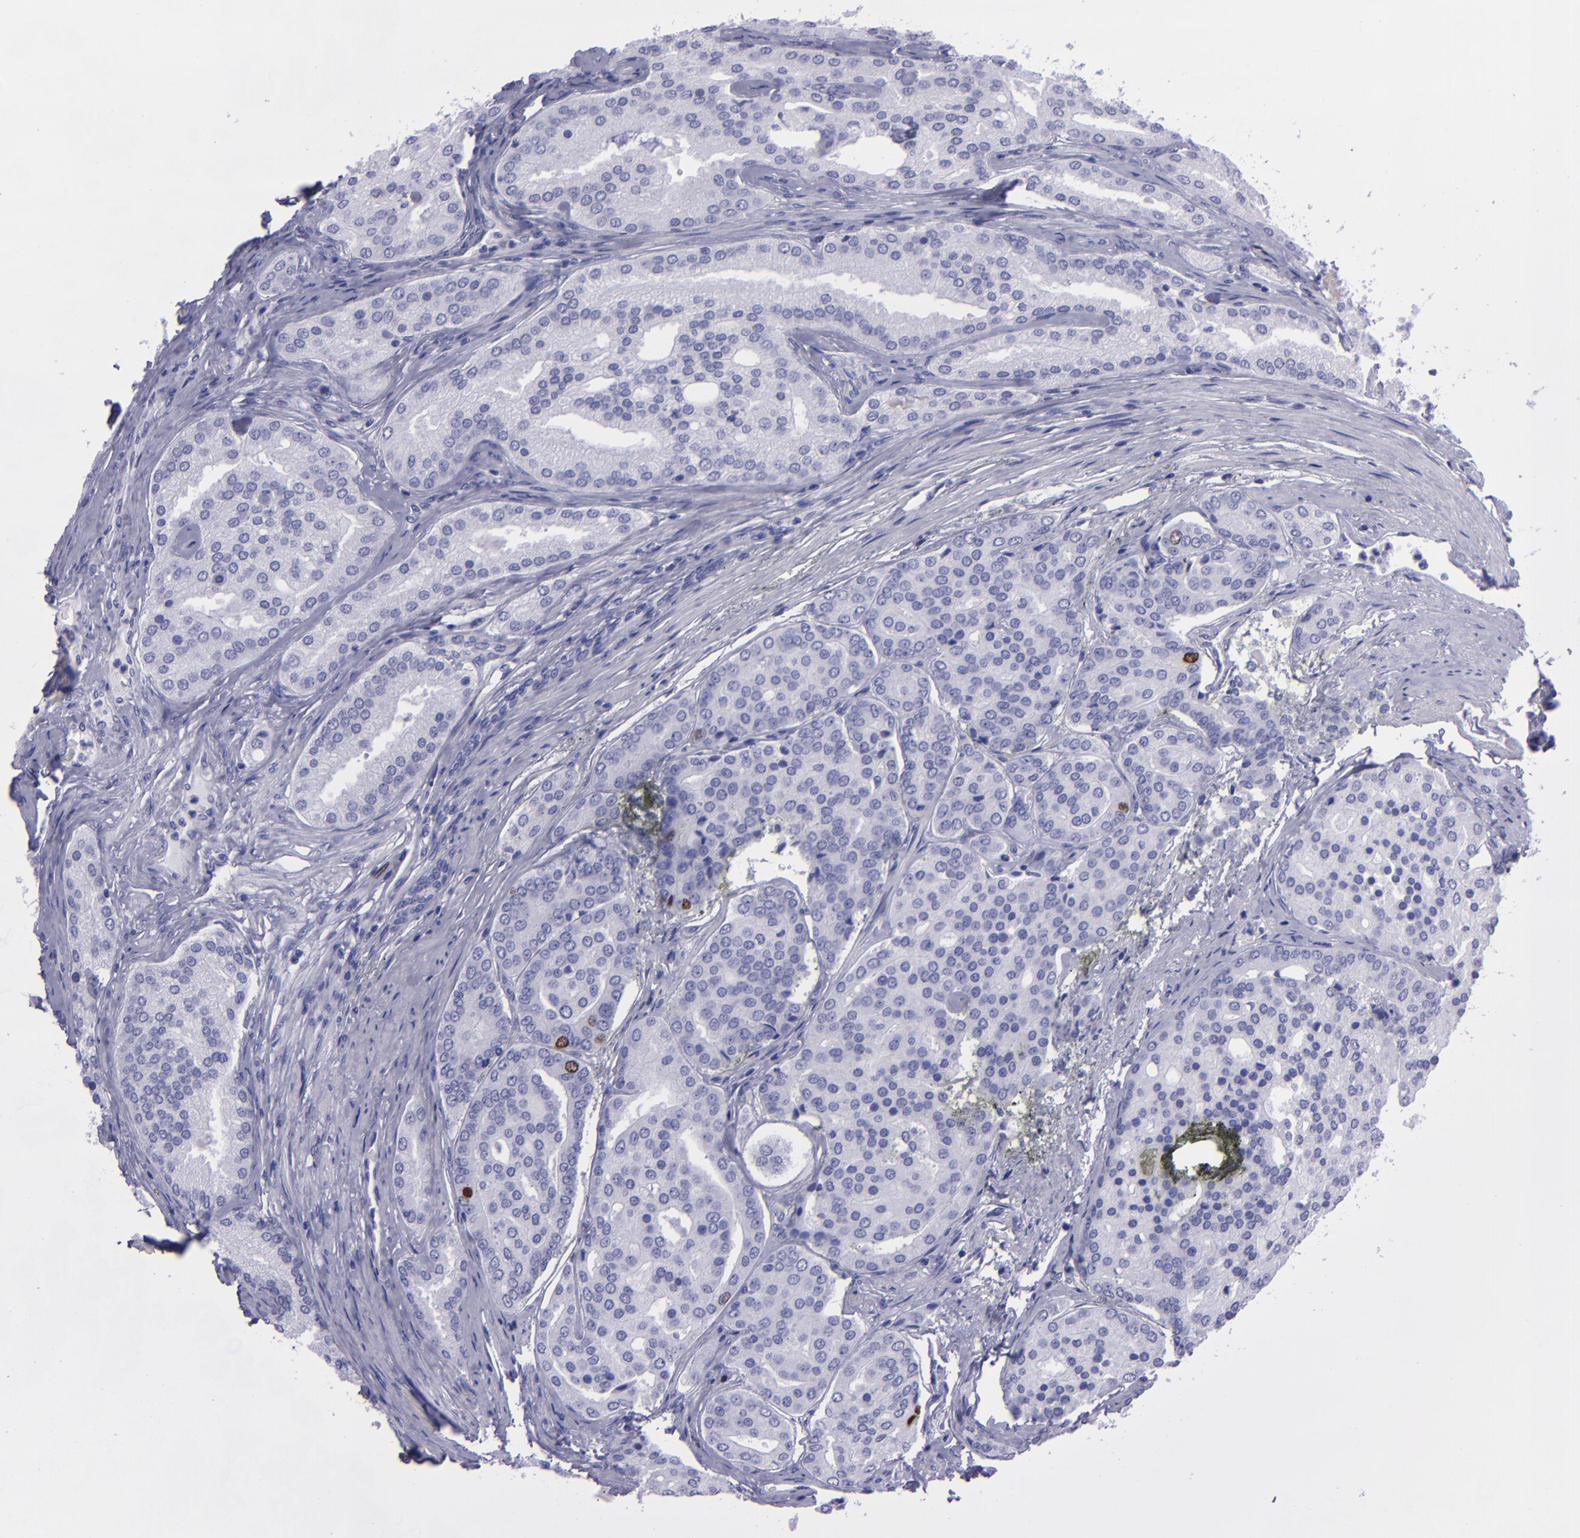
{"staining": {"intensity": "strong", "quantity": "<25%", "location": "nuclear"}, "tissue": "prostate cancer", "cell_type": "Tumor cells", "image_type": "cancer", "snomed": [{"axis": "morphology", "description": "Adenocarcinoma, High grade"}, {"axis": "topography", "description": "Prostate"}], "caption": "Brown immunohistochemical staining in human prostate cancer demonstrates strong nuclear positivity in approximately <25% of tumor cells.", "gene": "TOP2A", "patient": {"sex": "male", "age": 64}}